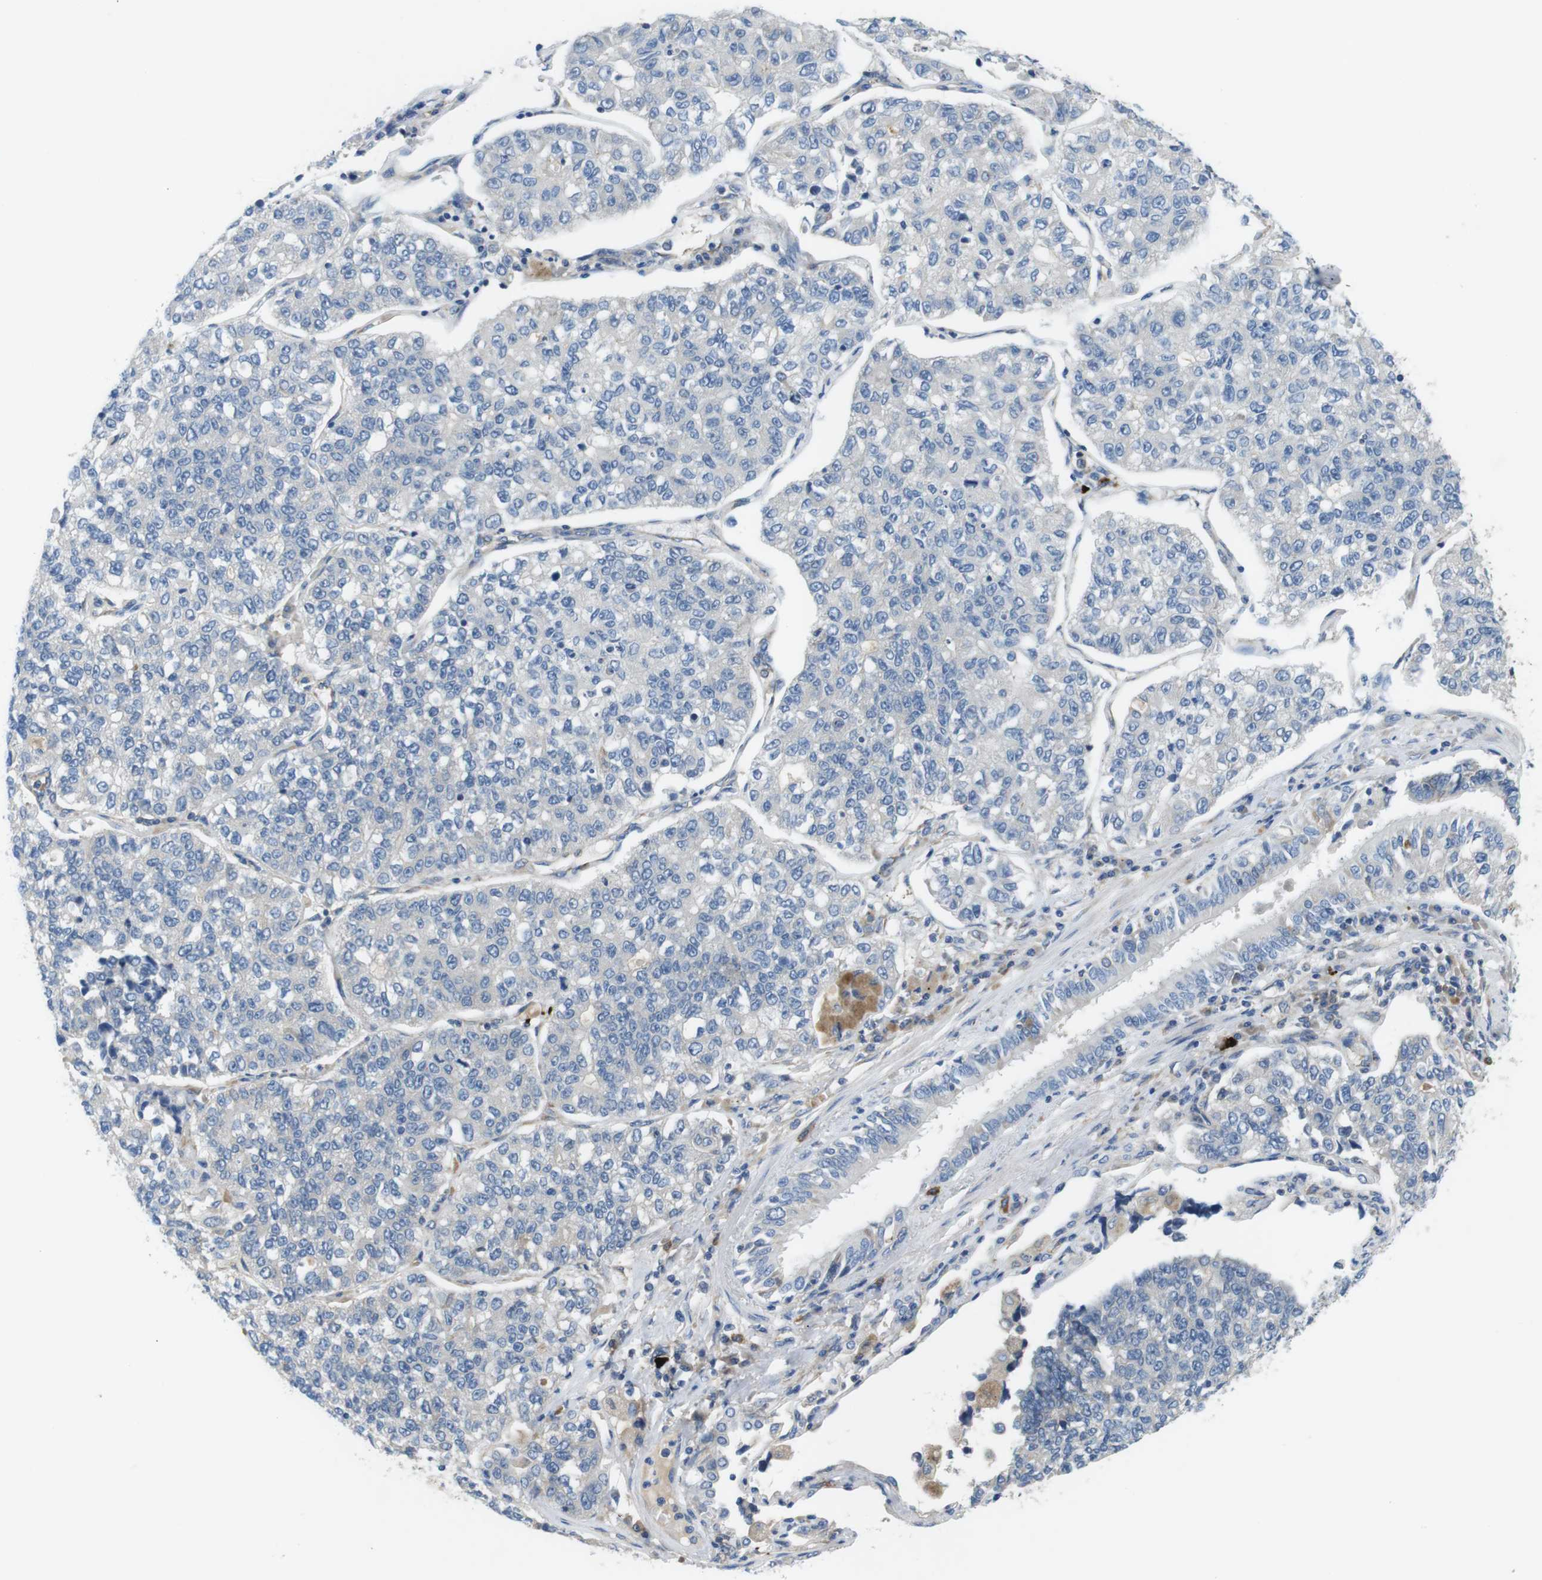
{"staining": {"intensity": "negative", "quantity": "none", "location": "none"}, "tissue": "lung cancer", "cell_type": "Tumor cells", "image_type": "cancer", "snomed": [{"axis": "morphology", "description": "Adenocarcinoma, NOS"}, {"axis": "topography", "description": "Lung"}], "caption": "Immunohistochemistry histopathology image of adenocarcinoma (lung) stained for a protein (brown), which exhibits no positivity in tumor cells. (Brightfield microscopy of DAB IHC at high magnification).", "gene": "DCLK1", "patient": {"sex": "male", "age": 49}}